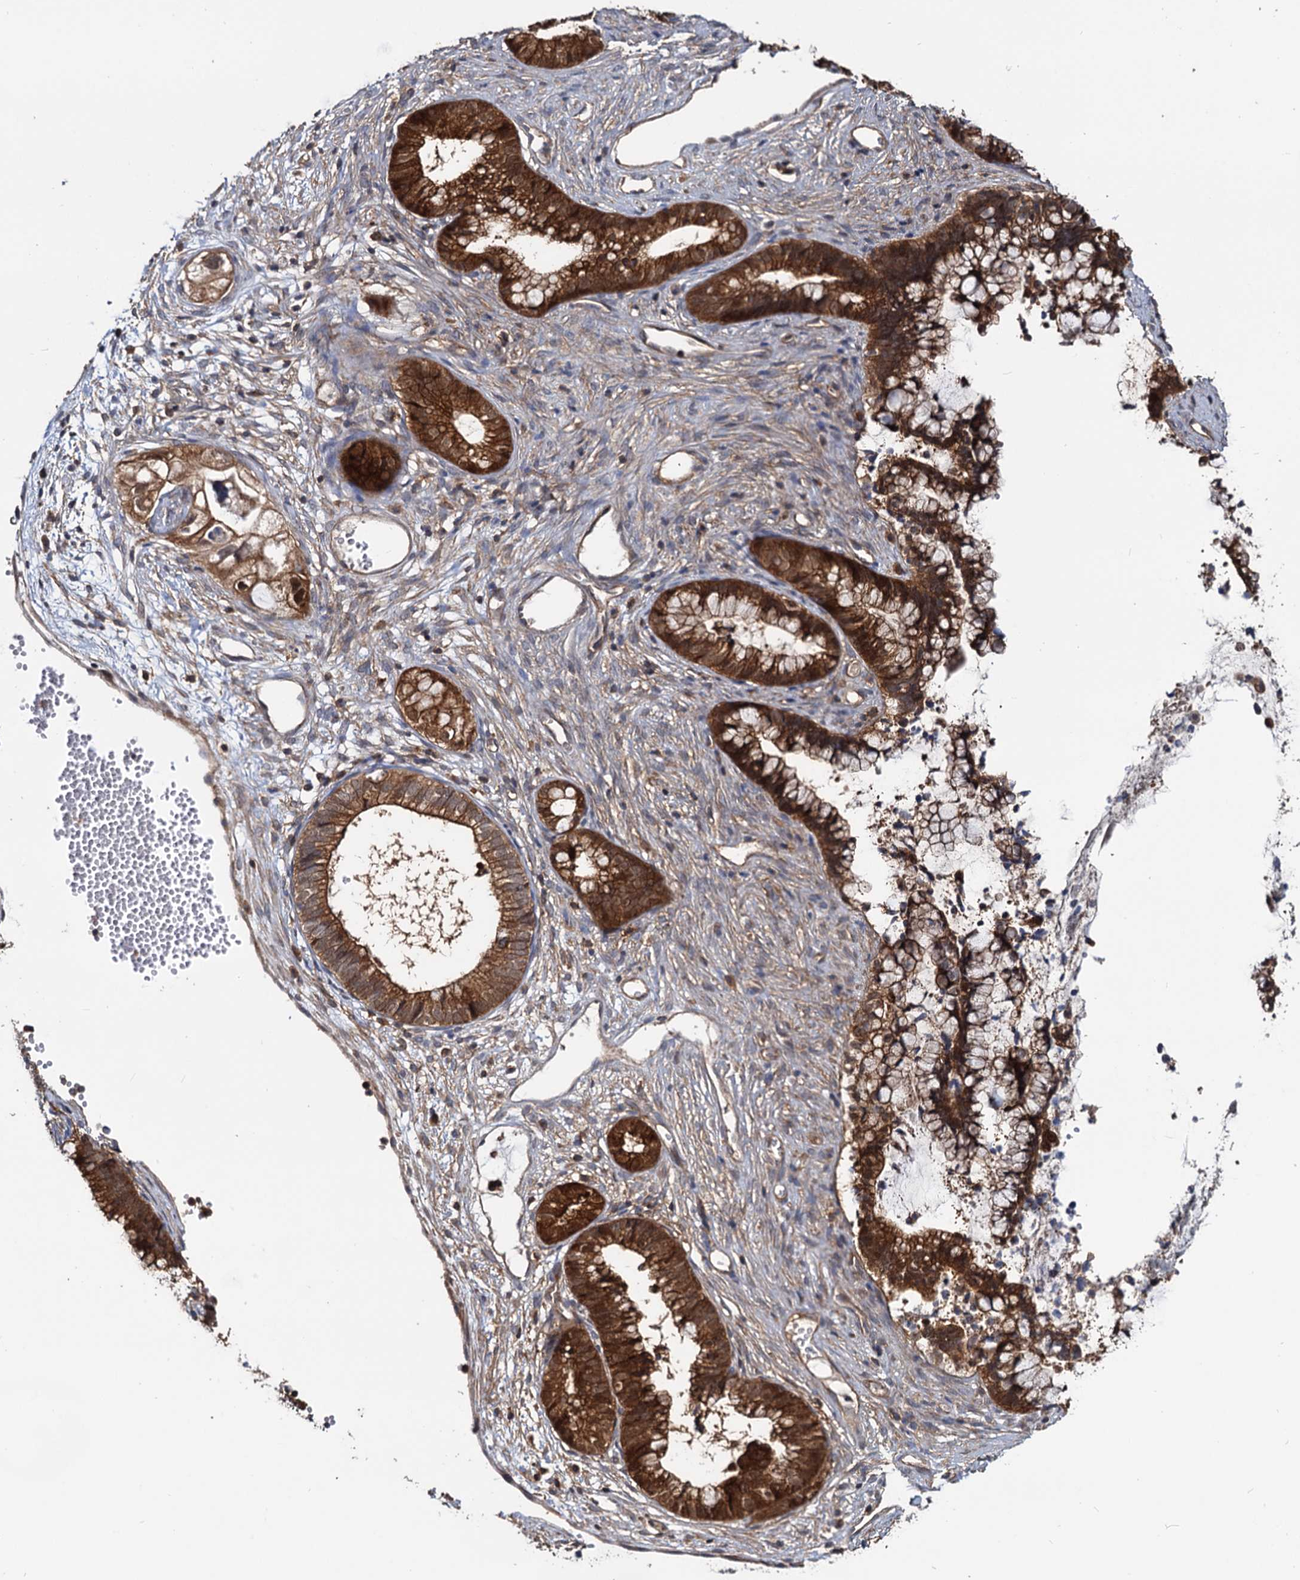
{"staining": {"intensity": "strong", "quantity": ">75%", "location": "cytoplasmic/membranous"}, "tissue": "cervical cancer", "cell_type": "Tumor cells", "image_type": "cancer", "snomed": [{"axis": "morphology", "description": "Adenocarcinoma, NOS"}, {"axis": "topography", "description": "Cervix"}], "caption": "The micrograph reveals immunohistochemical staining of cervical adenocarcinoma. There is strong cytoplasmic/membranous expression is seen in about >75% of tumor cells. Using DAB (3,3'-diaminobenzidine) (brown) and hematoxylin (blue) stains, captured at high magnification using brightfield microscopy.", "gene": "IDI1", "patient": {"sex": "female", "age": 44}}